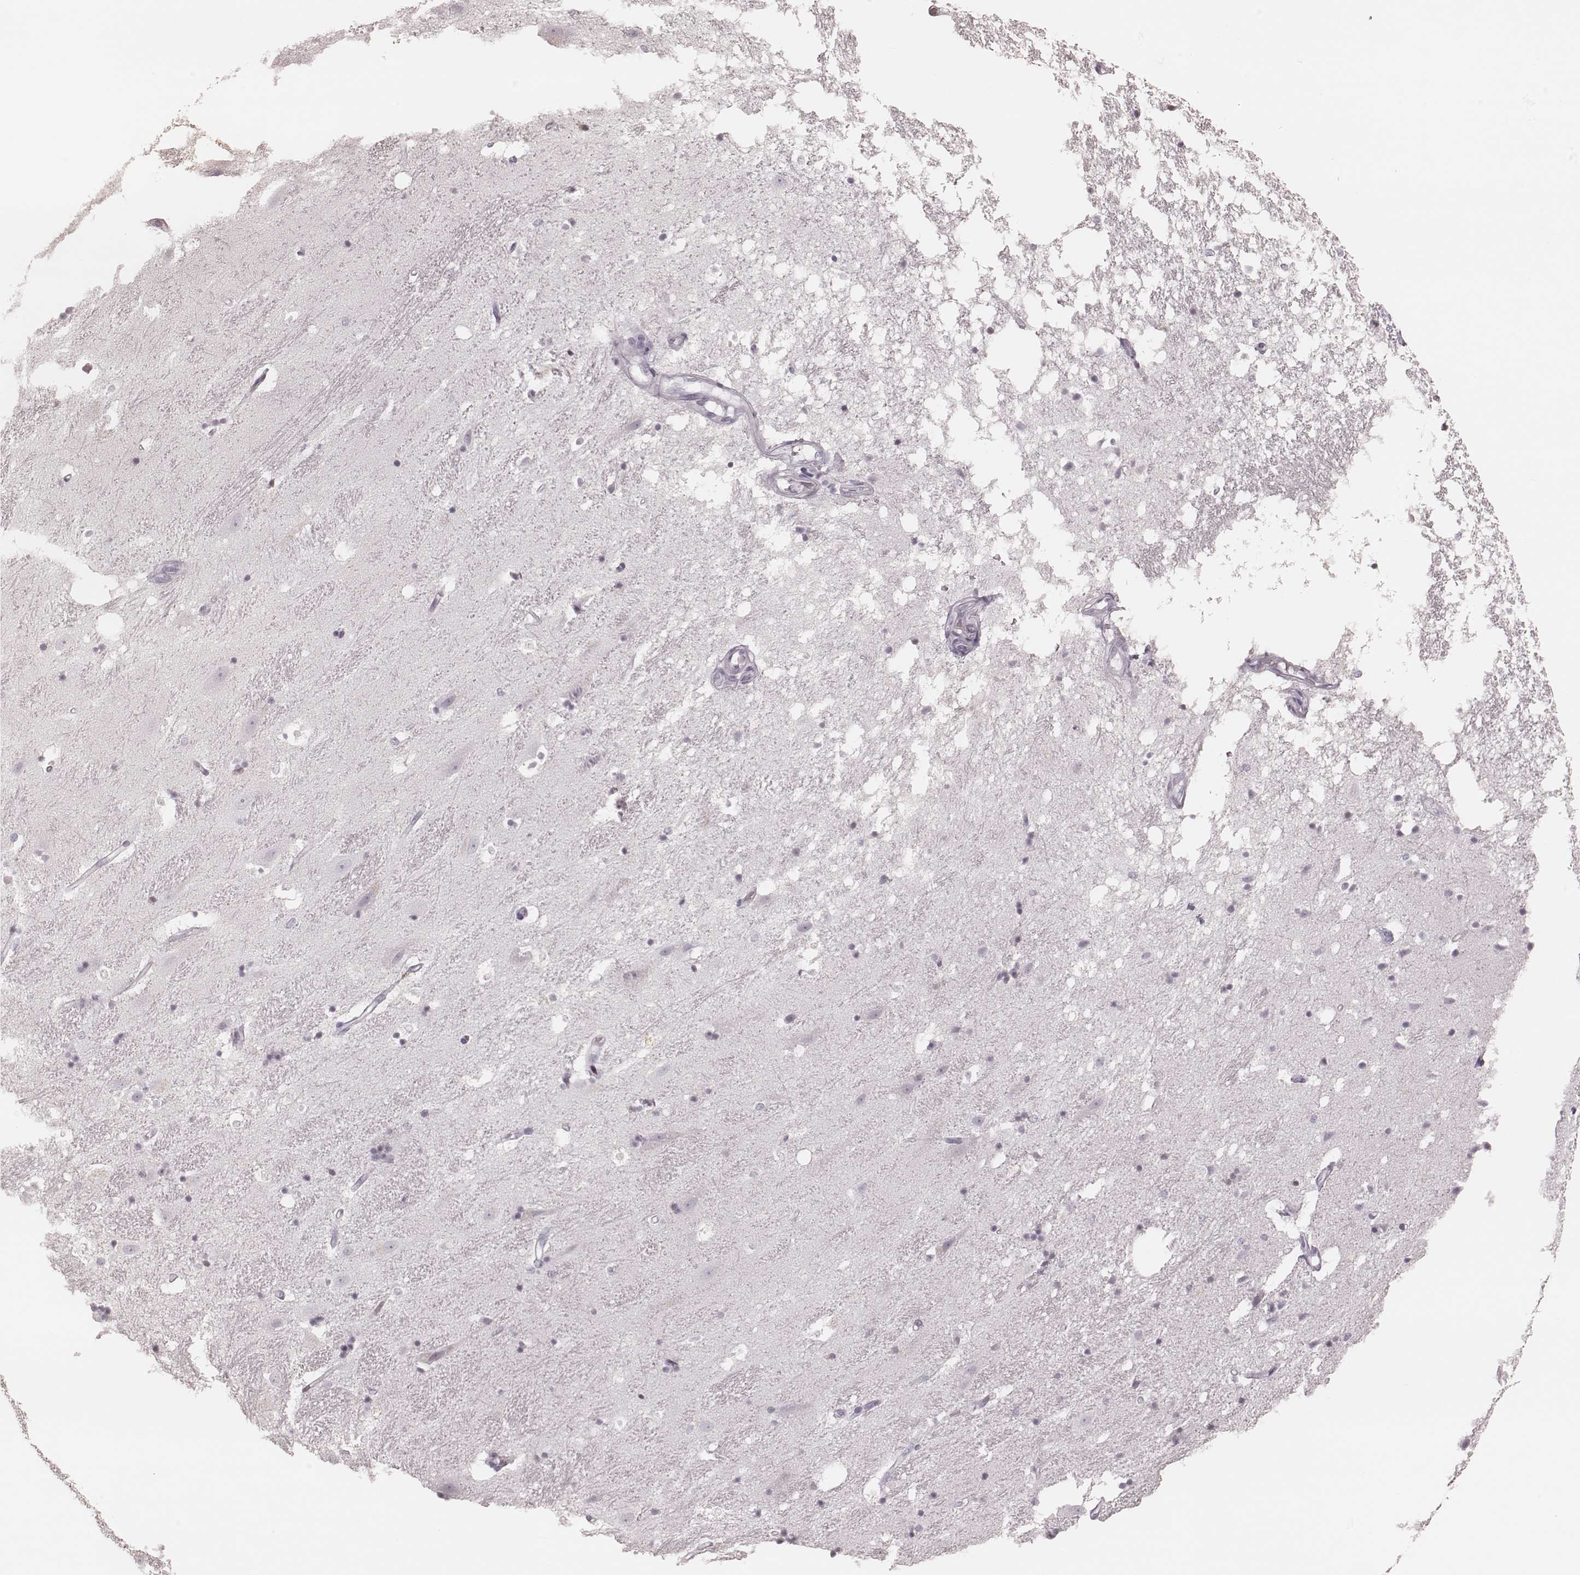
{"staining": {"intensity": "negative", "quantity": "none", "location": "none"}, "tissue": "hippocampus", "cell_type": "Glial cells", "image_type": "normal", "snomed": [{"axis": "morphology", "description": "Normal tissue, NOS"}, {"axis": "topography", "description": "Hippocampus"}], "caption": "Immunohistochemistry of normal human hippocampus reveals no staining in glial cells. Brightfield microscopy of IHC stained with DAB (brown) and hematoxylin (blue), captured at high magnification.", "gene": "KRT74", "patient": {"sex": "male", "age": 49}}